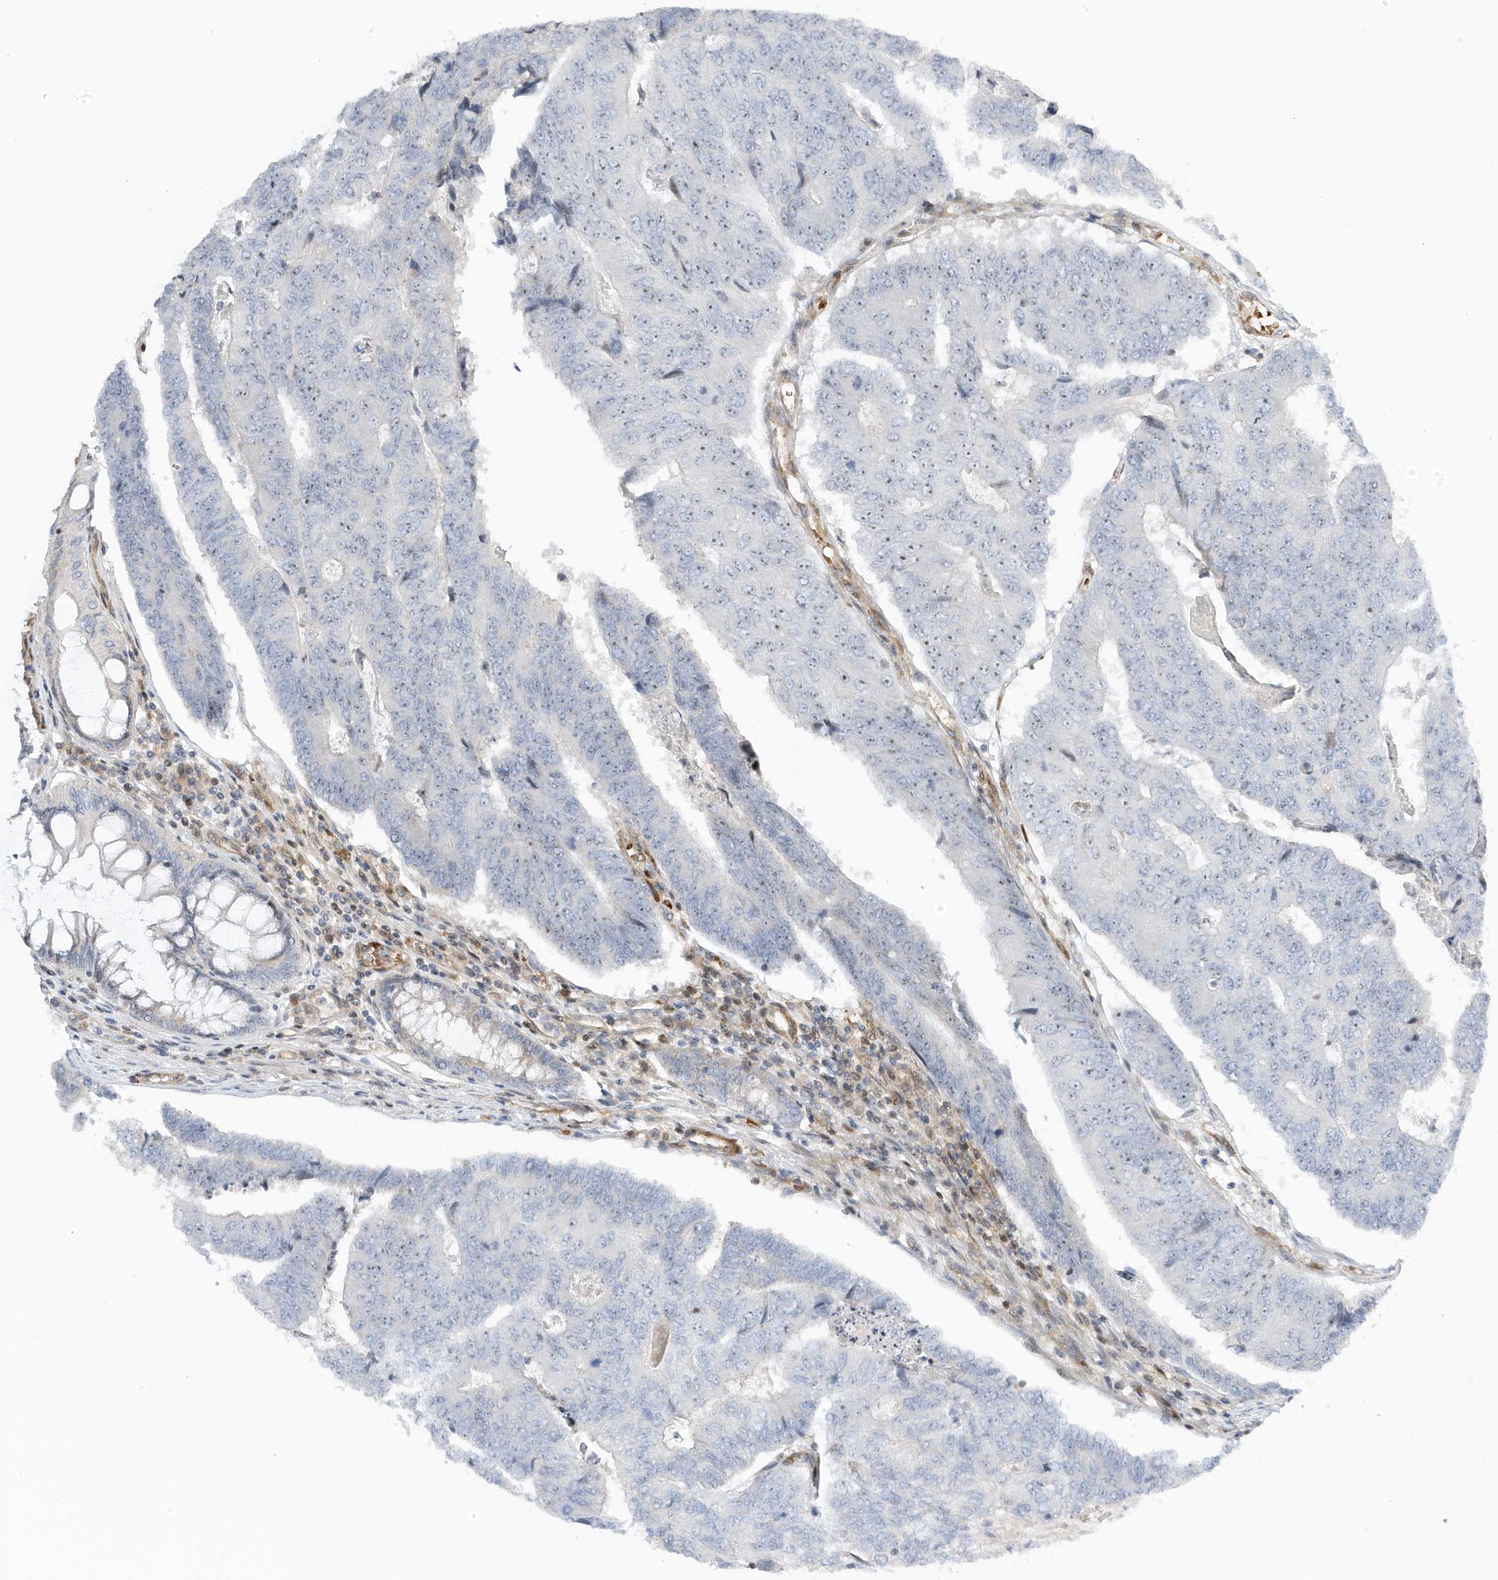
{"staining": {"intensity": "negative", "quantity": "none", "location": "none"}, "tissue": "colorectal cancer", "cell_type": "Tumor cells", "image_type": "cancer", "snomed": [{"axis": "morphology", "description": "Adenocarcinoma, NOS"}, {"axis": "topography", "description": "Colon"}], "caption": "Tumor cells are negative for brown protein staining in colorectal adenocarcinoma.", "gene": "MAP7D3", "patient": {"sex": "female", "age": 67}}